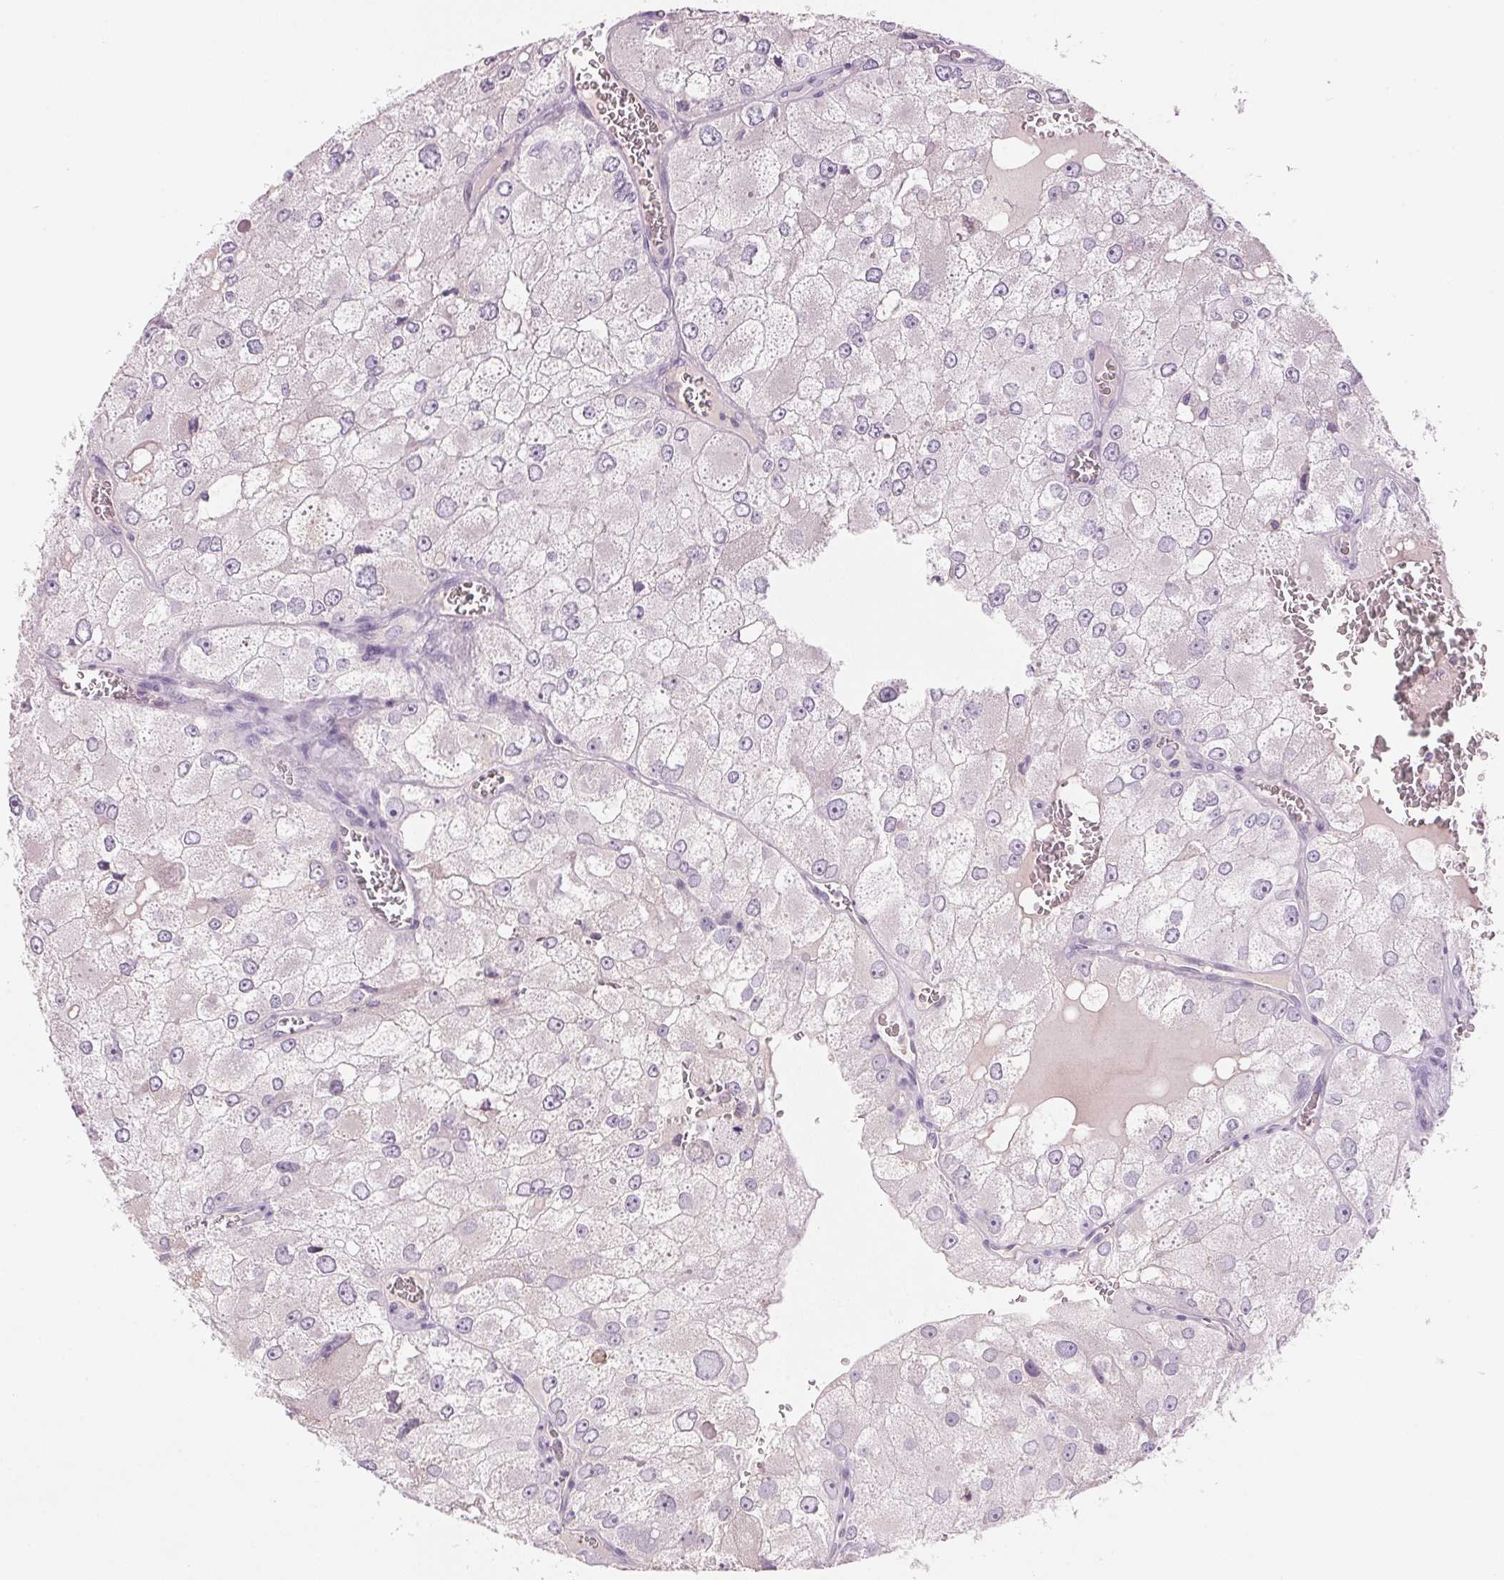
{"staining": {"intensity": "negative", "quantity": "none", "location": "none"}, "tissue": "renal cancer", "cell_type": "Tumor cells", "image_type": "cancer", "snomed": [{"axis": "morphology", "description": "Adenocarcinoma, NOS"}, {"axis": "topography", "description": "Kidney"}], "caption": "DAB (3,3'-diaminobenzidine) immunohistochemical staining of human renal cancer (adenocarcinoma) exhibits no significant positivity in tumor cells. (Immunohistochemistry (ihc), brightfield microscopy, high magnification).", "gene": "CYP11B1", "patient": {"sex": "female", "age": 70}}